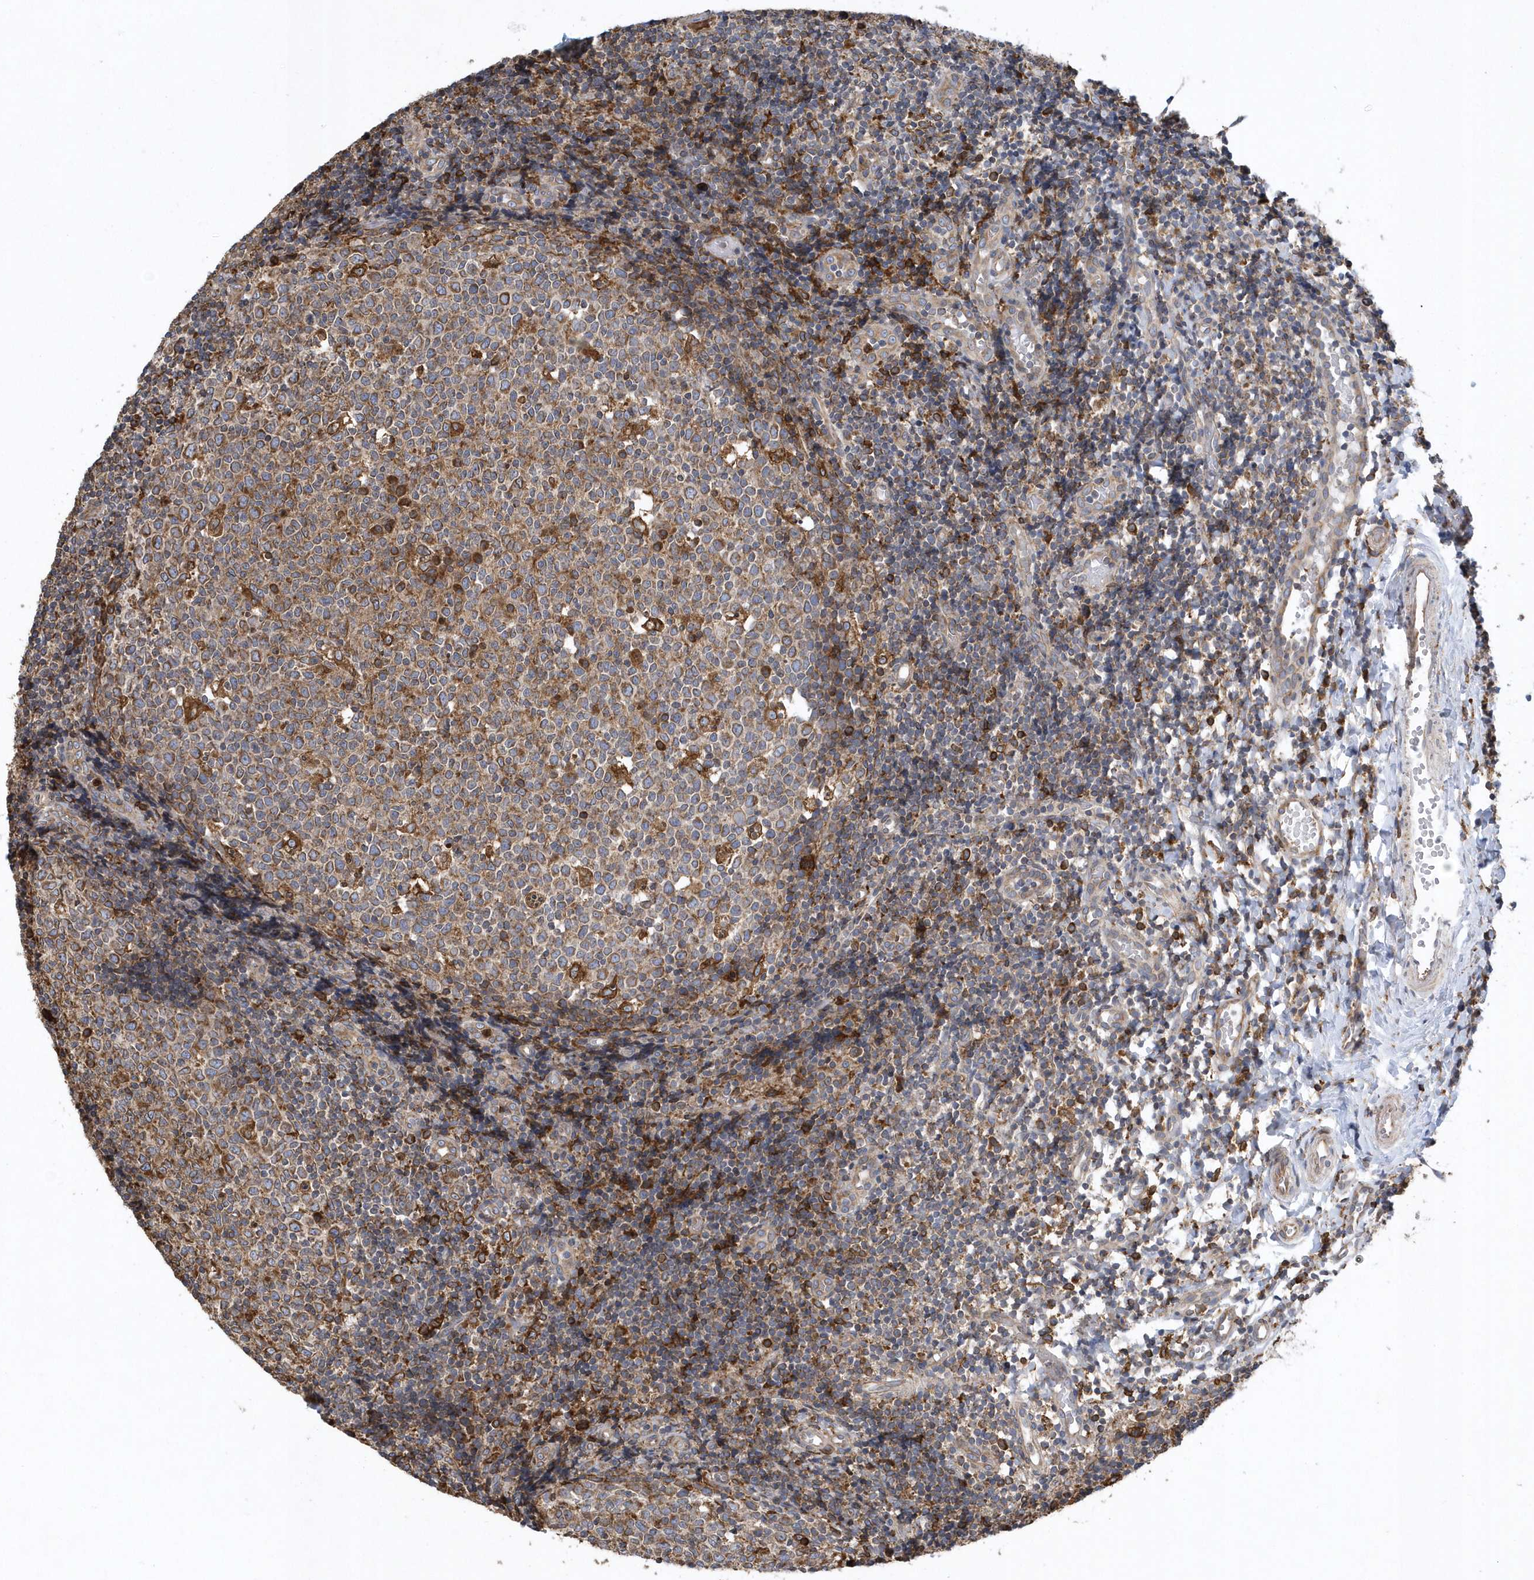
{"staining": {"intensity": "moderate", "quantity": ">75%", "location": "cytoplasmic/membranous"}, "tissue": "tonsil", "cell_type": "Germinal center cells", "image_type": "normal", "snomed": [{"axis": "morphology", "description": "Normal tissue, NOS"}, {"axis": "topography", "description": "Tonsil"}], "caption": "A medium amount of moderate cytoplasmic/membranous staining is present in approximately >75% of germinal center cells in benign tonsil.", "gene": "VAMP7", "patient": {"sex": "female", "age": 19}}